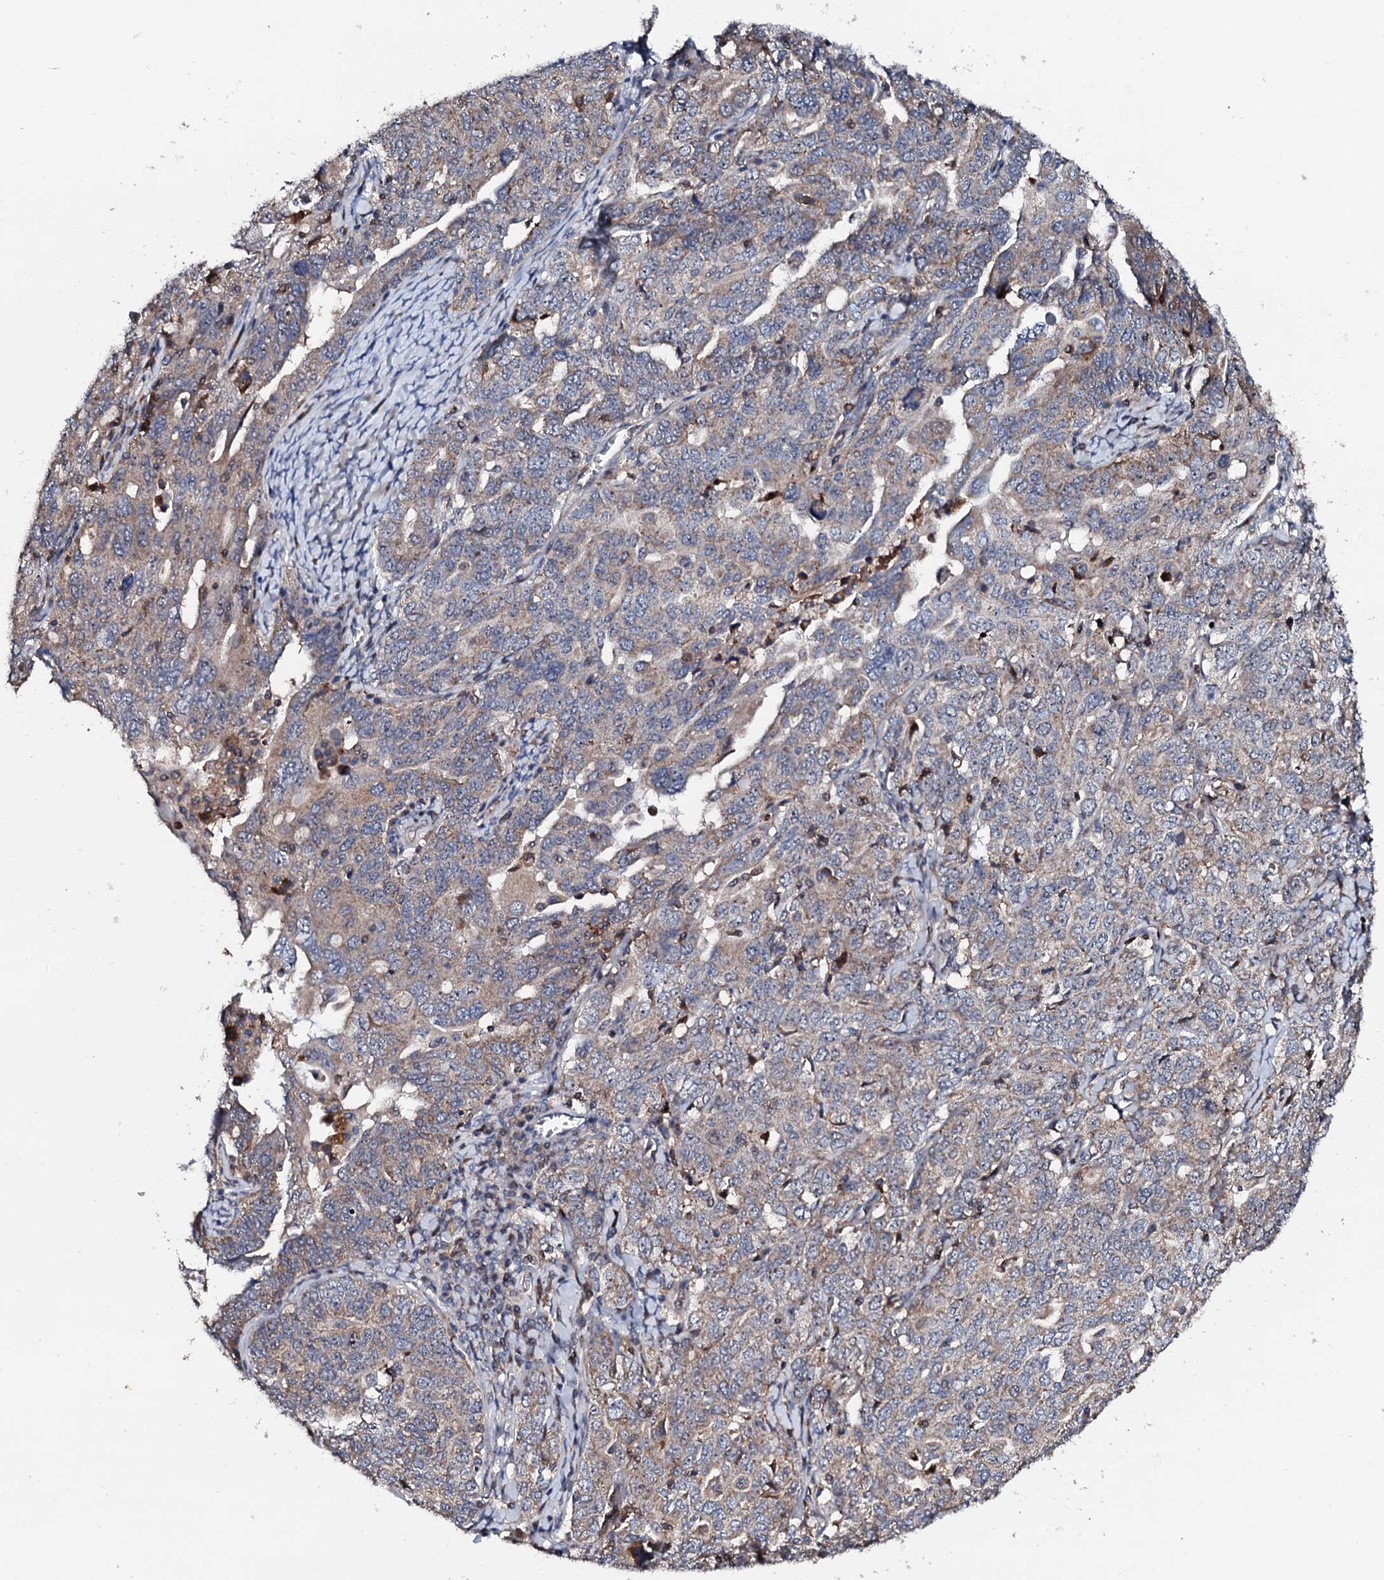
{"staining": {"intensity": "weak", "quantity": "25%-75%", "location": "cytoplasmic/membranous"}, "tissue": "ovarian cancer", "cell_type": "Tumor cells", "image_type": "cancer", "snomed": [{"axis": "morphology", "description": "Carcinoma, endometroid"}, {"axis": "topography", "description": "Ovary"}], "caption": "Immunohistochemical staining of human endometroid carcinoma (ovarian) displays low levels of weak cytoplasmic/membranous protein expression in about 25%-75% of tumor cells.", "gene": "GTPBP4", "patient": {"sex": "female", "age": 62}}